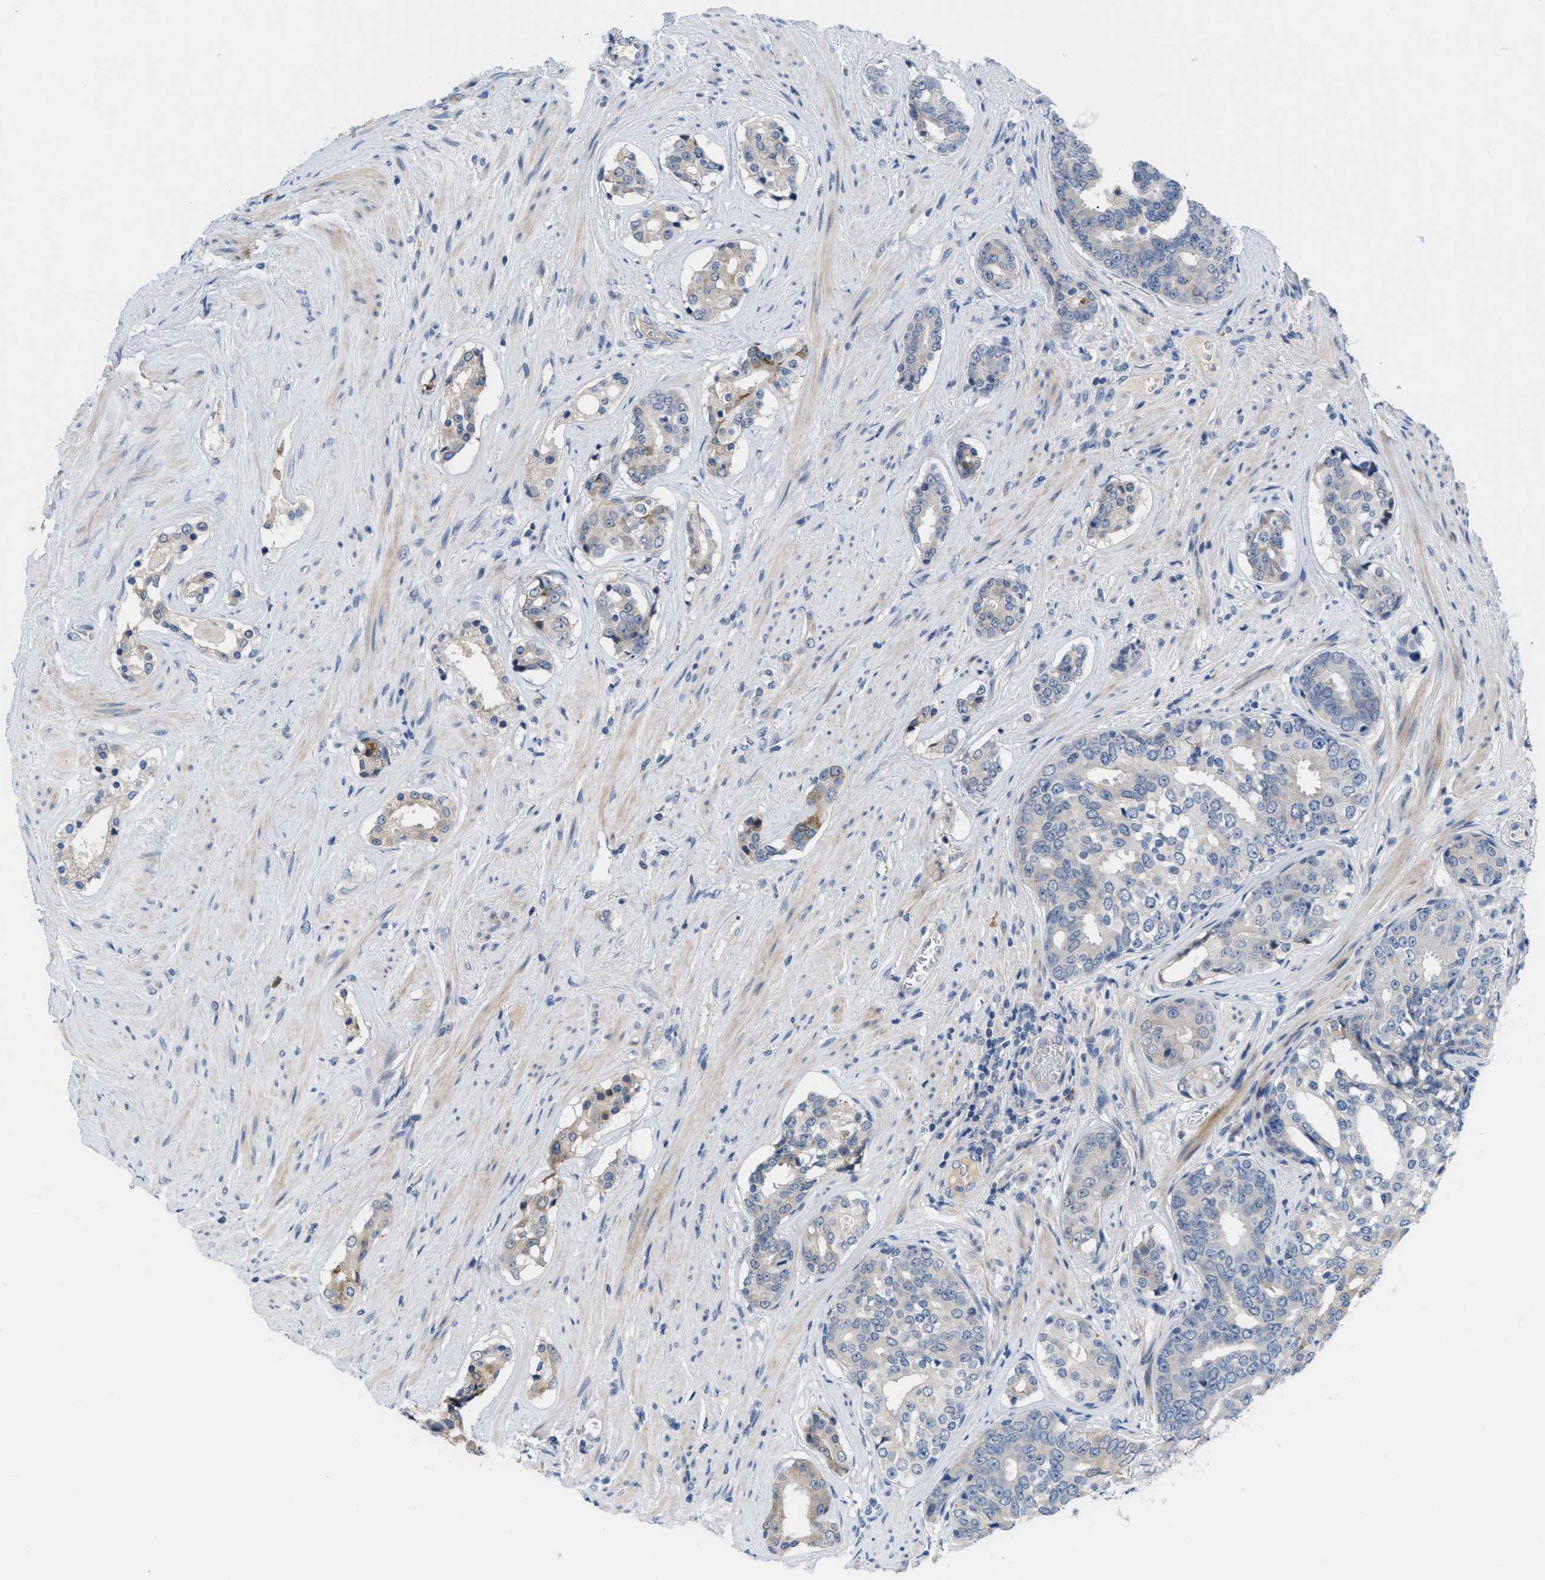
{"staining": {"intensity": "weak", "quantity": "25%-75%", "location": "cytoplasmic/membranous"}, "tissue": "prostate cancer", "cell_type": "Tumor cells", "image_type": "cancer", "snomed": [{"axis": "morphology", "description": "Adenocarcinoma, High grade"}, {"axis": "topography", "description": "Prostate"}], "caption": "This image exhibits IHC staining of prostate high-grade adenocarcinoma, with low weak cytoplasmic/membranous positivity in approximately 25%-75% of tumor cells.", "gene": "OR9K2", "patient": {"sex": "male", "age": 71}}